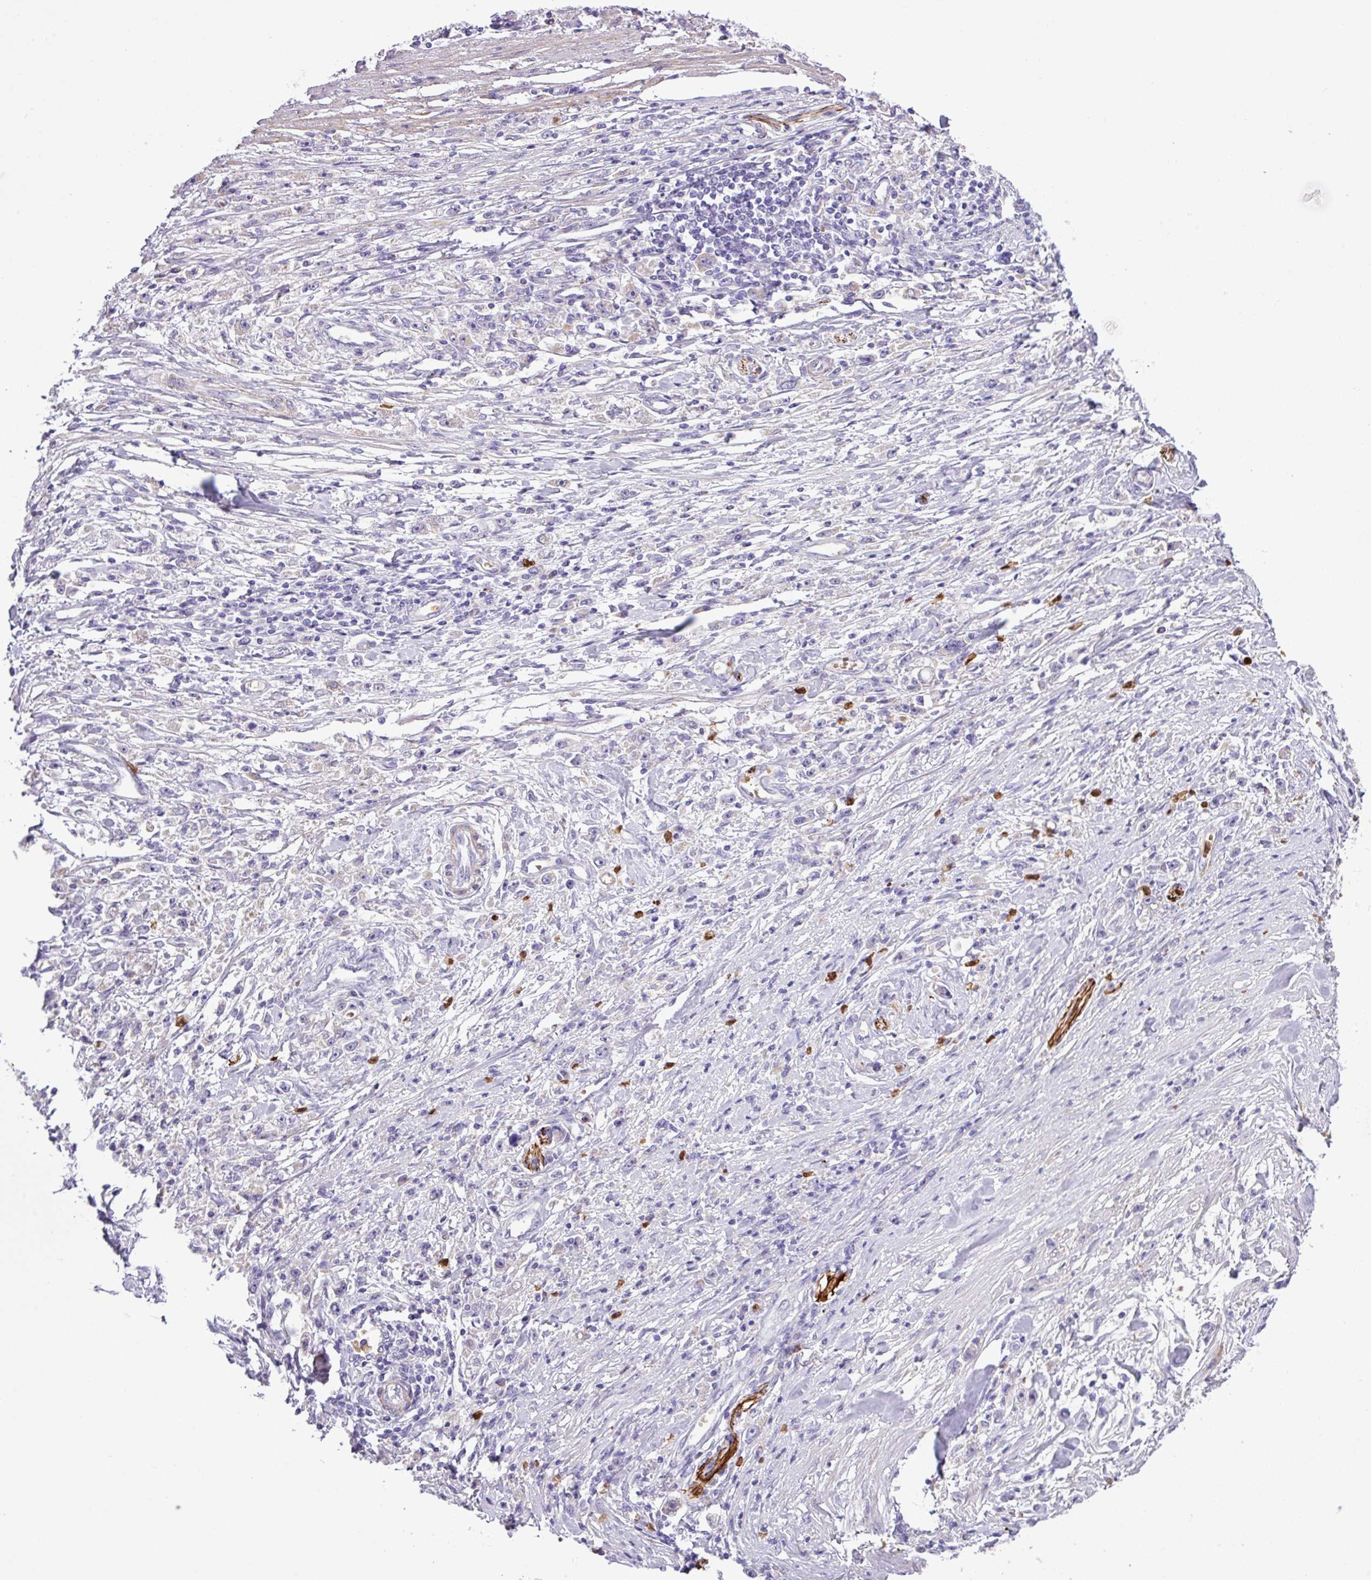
{"staining": {"intensity": "negative", "quantity": "none", "location": "none"}, "tissue": "stomach cancer", "cell_type": "Tumor cells", "image_type": "cancer", "snomed": [{"axis": "morphology", "description": "Adenocarcinoma, NOS"}, {"axis": "topography", "description": "Stomach"}], "caption": "A high-resolution photomicrograph shows immunohistochemistry (IHC) staining of adenocarcinoma (stomach), which demonstrates no significant expression in tumor cells.", "gene": "MGAT4B", "patient": {"sex": "female", "age": 59}}